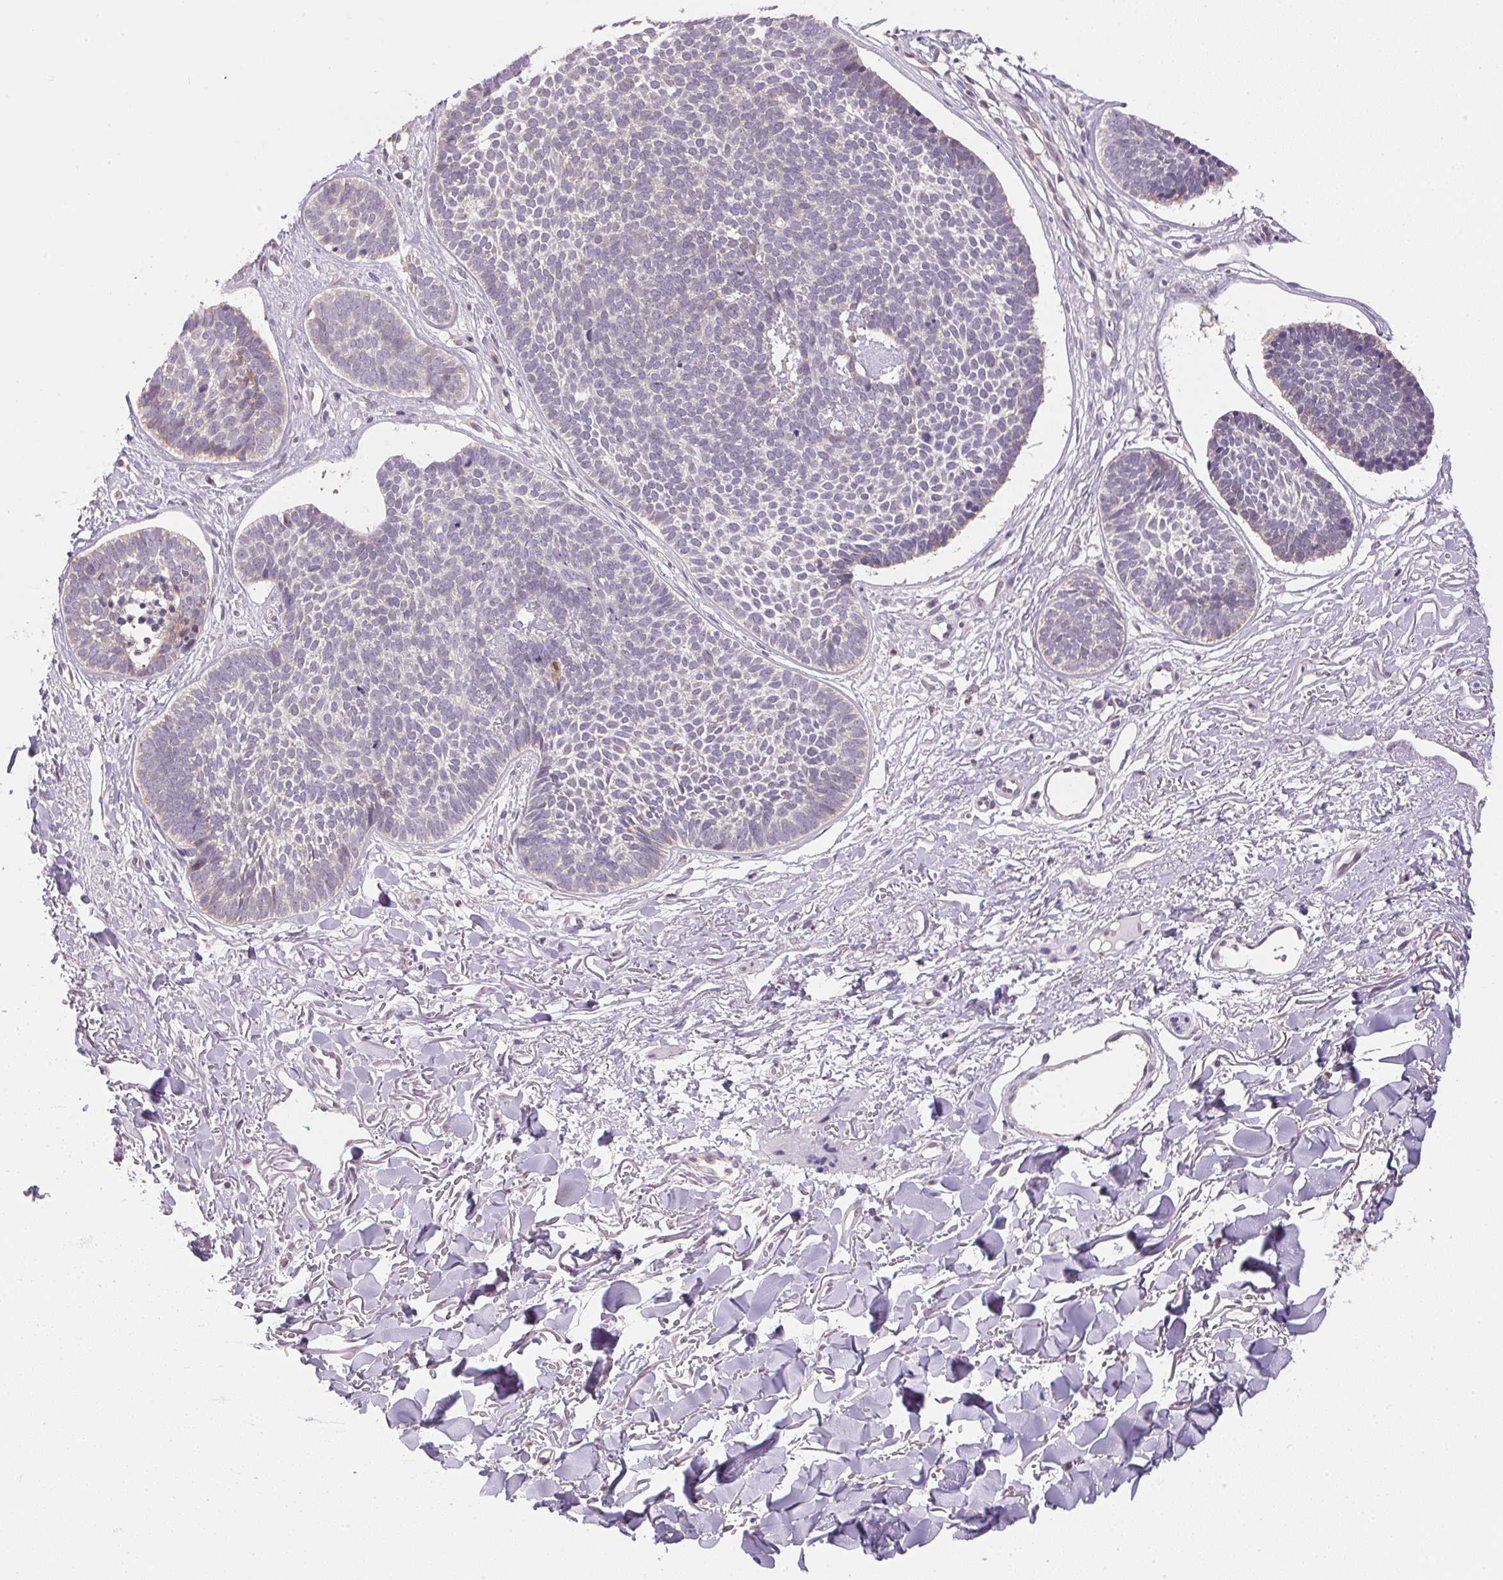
{"staining": {"intensity": "negative", "quantity": "none", "location": "none"}, "tissue": "skin cancer", "cell_type": "Tumor cells", "image_type": "cancer", "snomed": [{"axis": "morphology", "description": "Basal cell carcinoma"}, {"axis": "topography", "description": "Skin"}, {"axis": "topography", "description": "Skin of neck"}, {"axis": "topography", "description": "Skin of shoulder"}, {"axis": "topography", "description": "Skin of back"}], "caption": "This photomicrograph is of skin cancer stained with immunohistochemistry to label a protein in brown with the nuclei are counter-stained blue. There is no staining in tumor cells. (IHC, brightfield microscopy, high magnification).", "gene": "SC5D", "patient": {"sex": "male", "age": 80}}